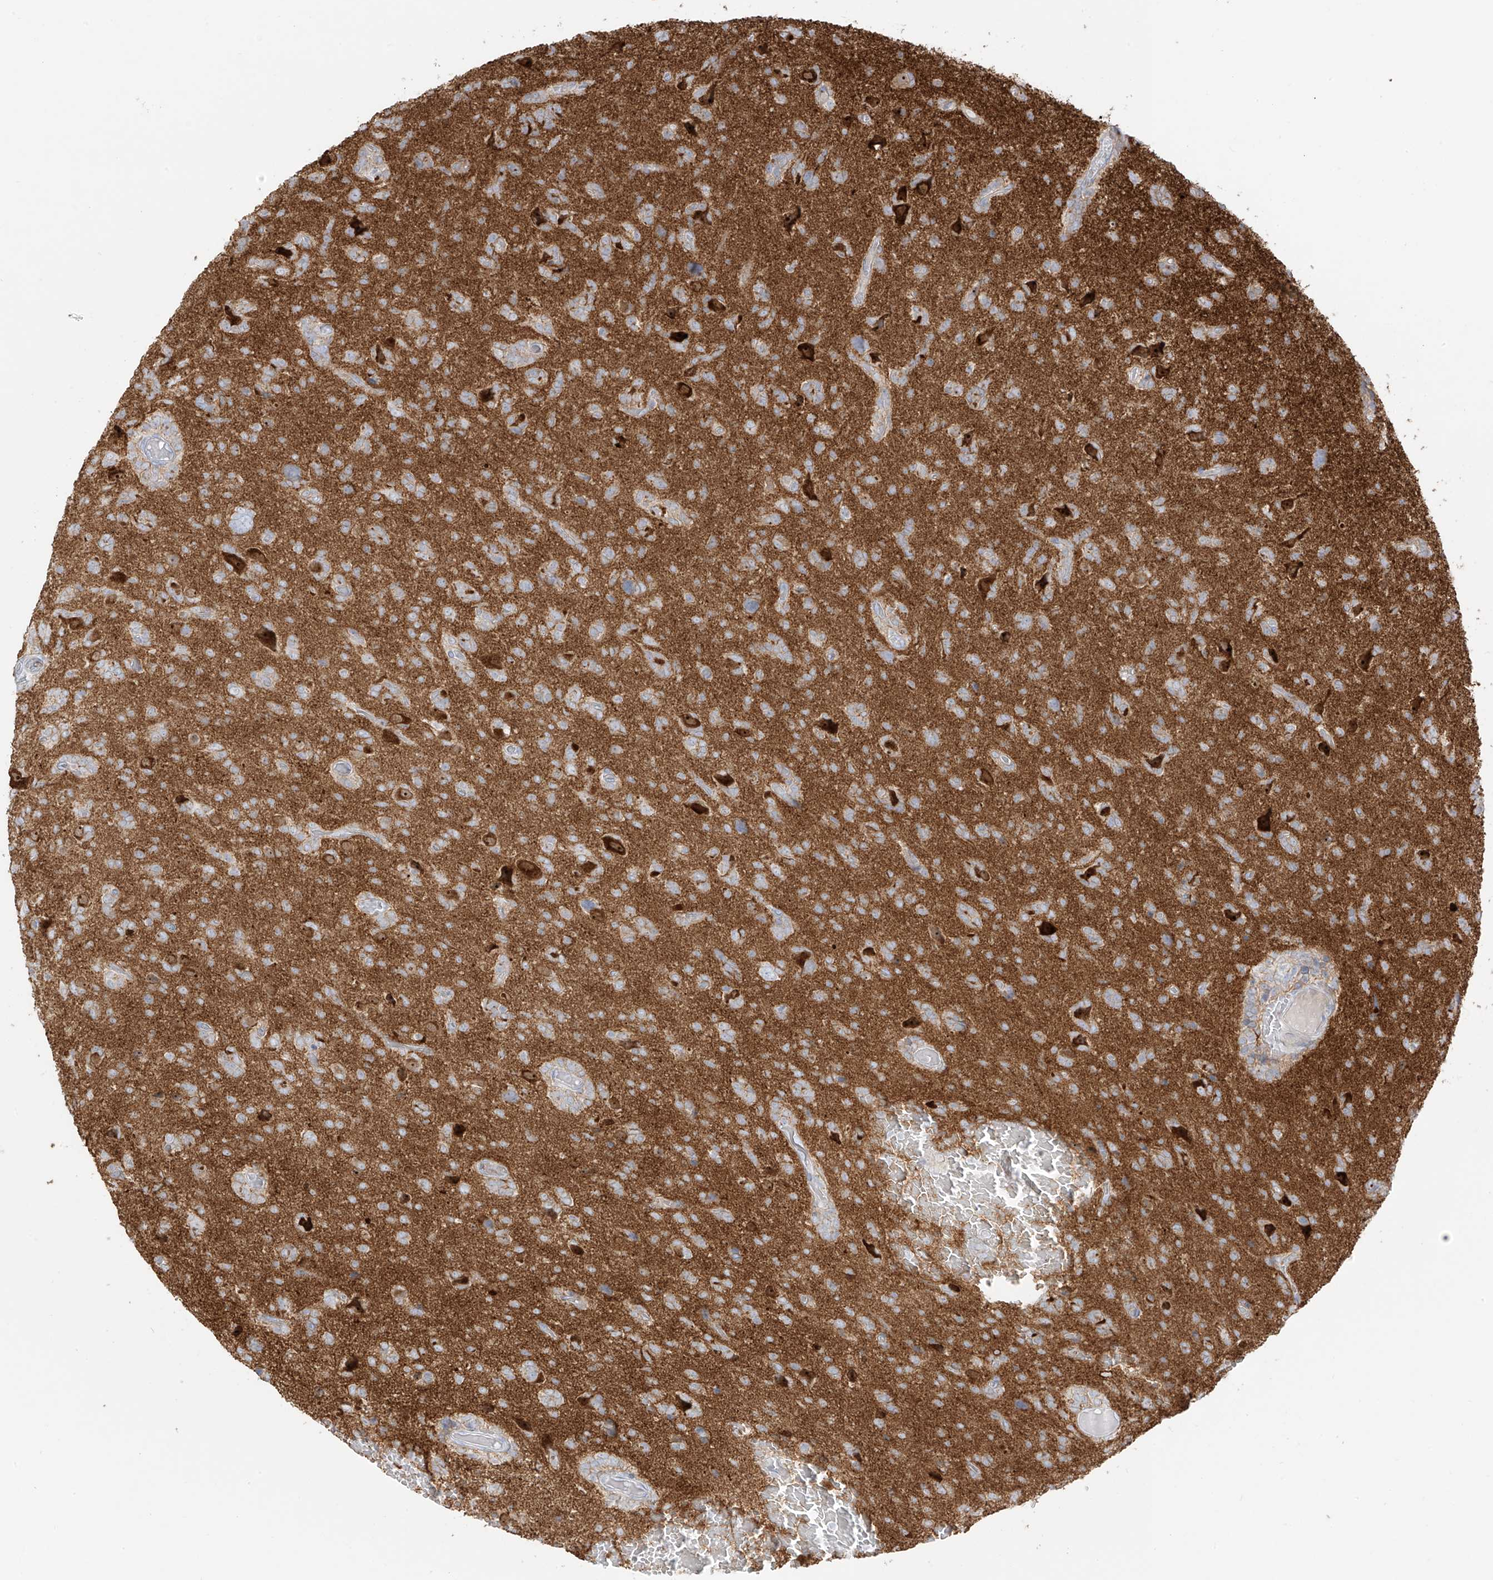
{"staining": {"intensity": "negative", "quantity": "none", "location": "none"}, "tissue": "glioma", "cell_type": "Tumor cells", "image_type": "cancer", "snomed": [{"axis": "morphology", "description": "Glioma, malignant, High grade"}, {"axis": "topography", "description": "Brain"}], "caption": "Immunohistochemical staining of malignant high-grade glioma demonstrates no significant staining in tumor cells.", "gene": "C11orf87", "patient": {"sex": "female", "age": 59}}